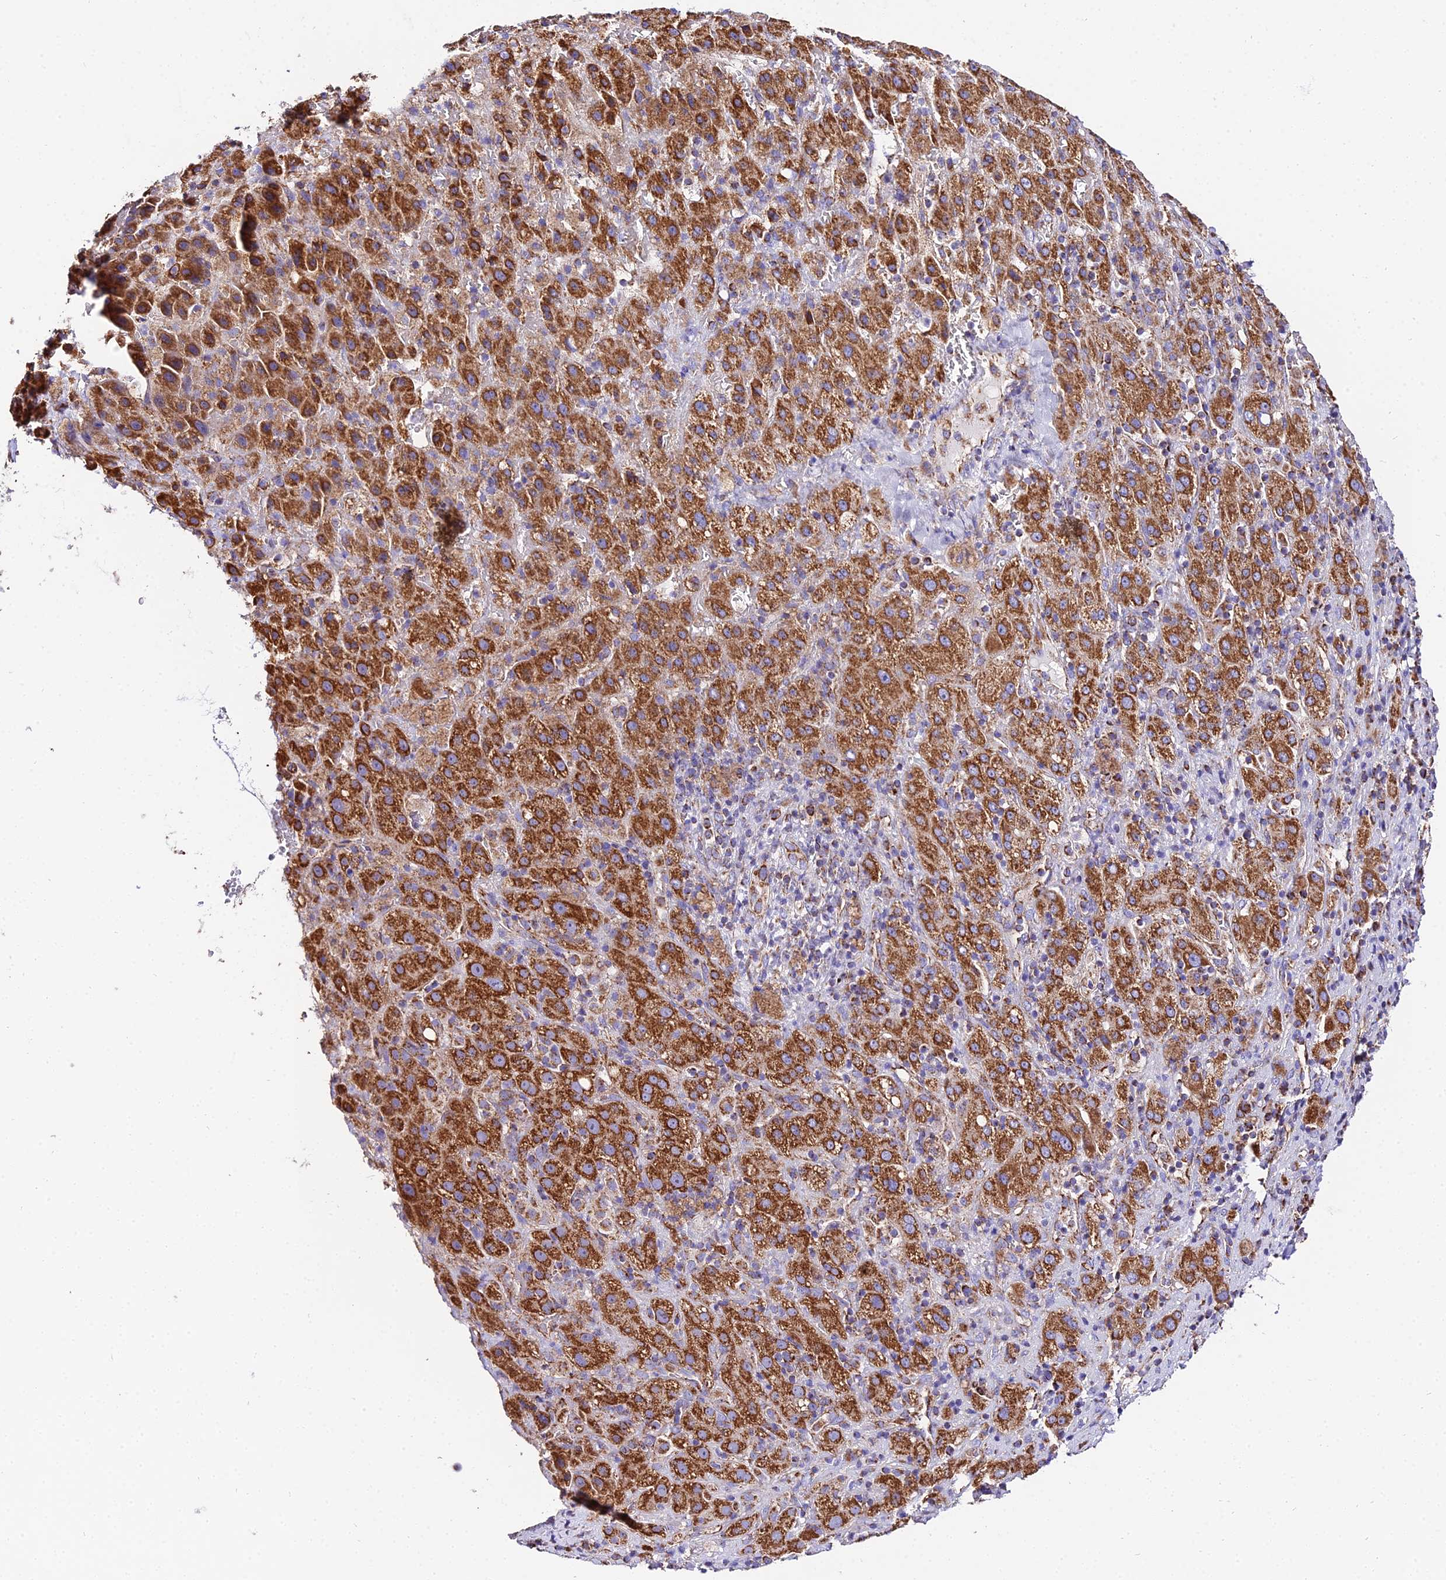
{"staining": {"intensity": "strong", "quantity": ">75%", "location": "cytoplasmic/membranous"}, "tissue": "liver cancer", "cell_type": "Tumor cells", "image_type": "cancer", "snomed": [{"axis": "morphology", "description": "Carcinoma, Hepatocellular, NOS"}, {"axis": "topography", "description": "Liver"}], "caption": "Liver cancer stained for a protein reveals strong cytoplasmic/membranous positivity in tumor cells.", "gene": "OCIAD1", "patient": {"sex": "female", "age": 58}}